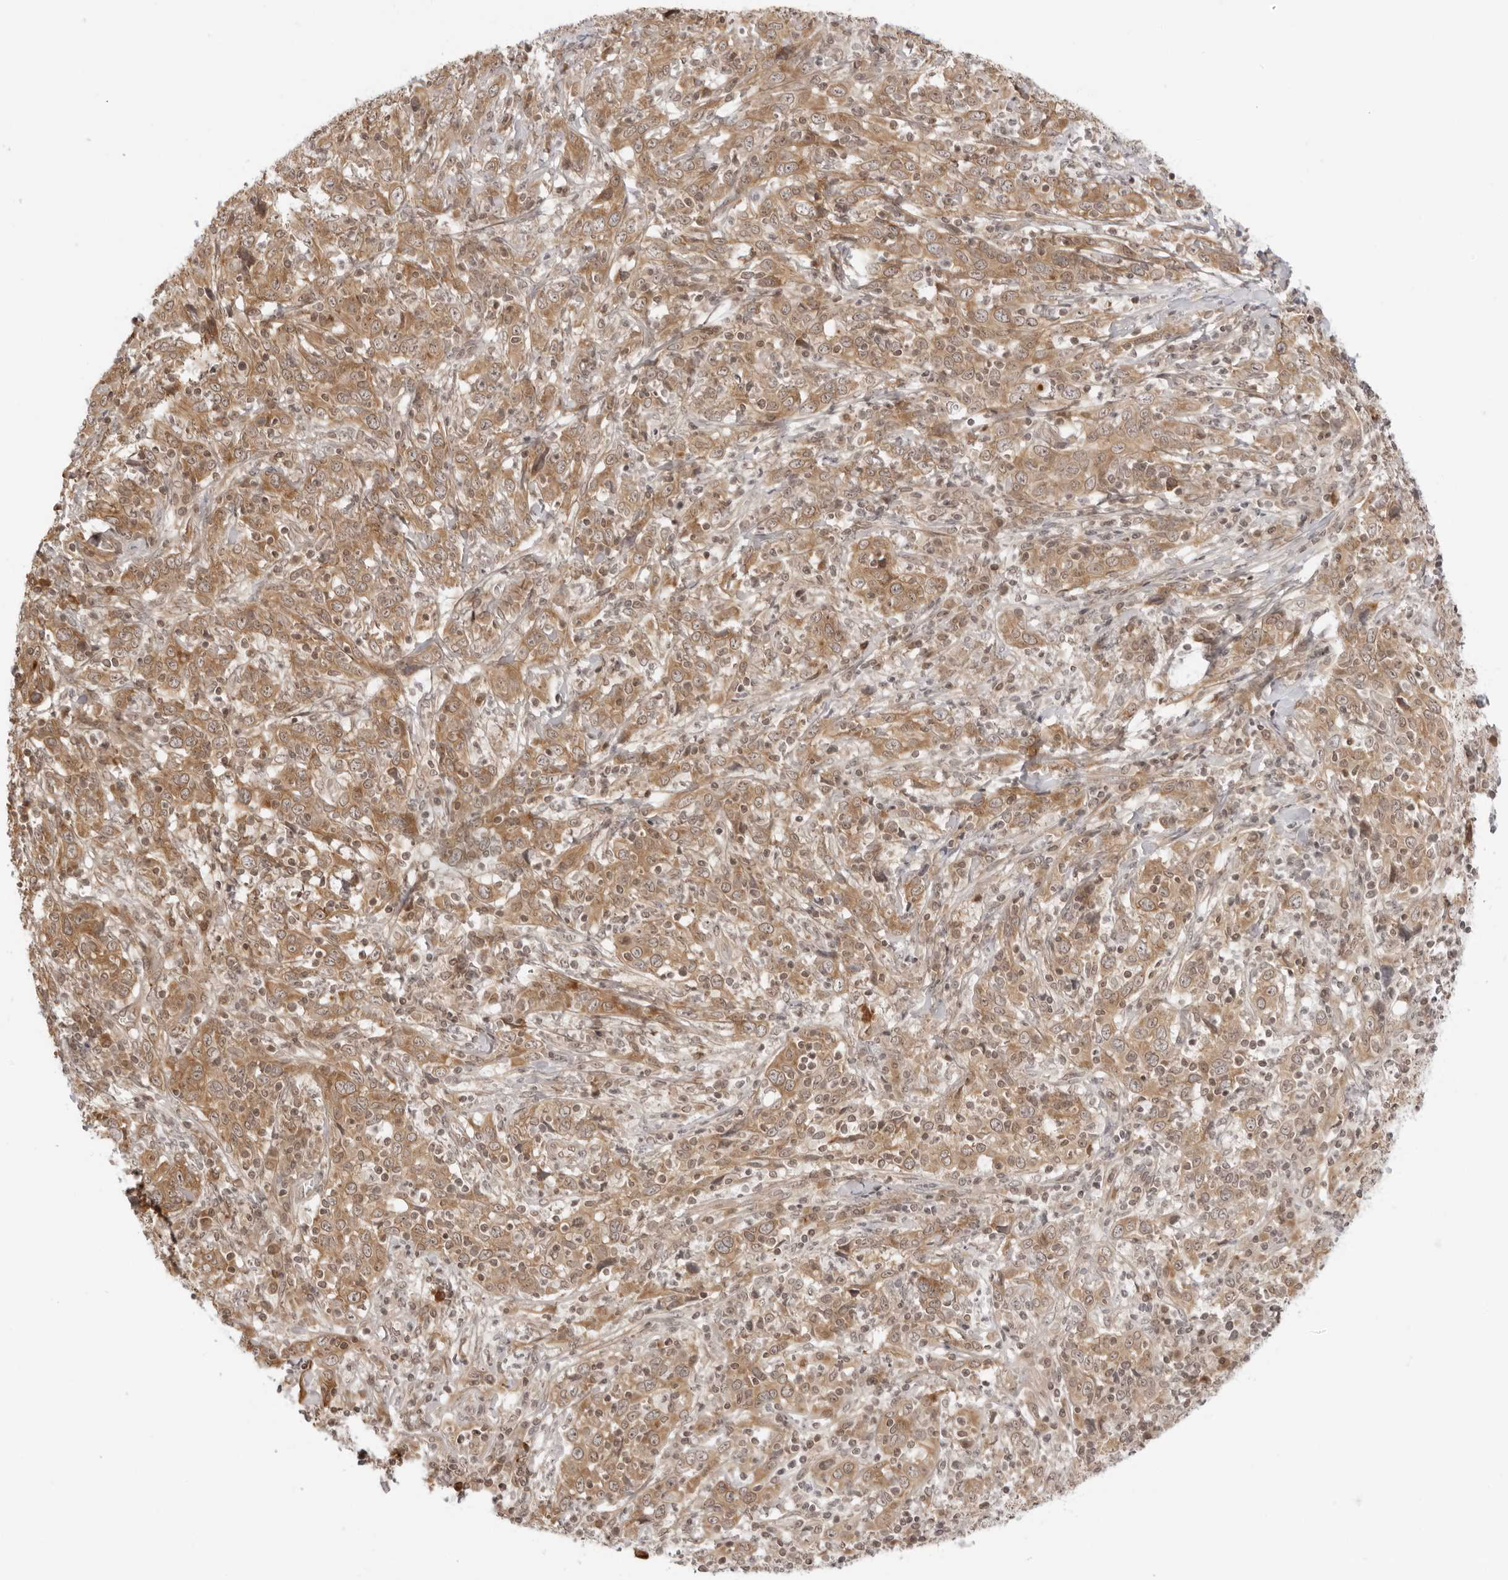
{"staining": {"intensity": "moderate", "quantity": ">75%", "location": "cytoplasmic/membranous"}, "tissue": "cervical cancer", "cell_type": "Tumor cells", "image_type": "cancer", "snomed": [{"axis": "morphology", "description": "Squamous cell carcinoma, NOS"}, {"axis": "topography", "description": "Cervix"}], "caption": "An image showing moderate cytoplasmic/membranous staining in about >75% of tumor cells in cervical cancer (squamous cell carcinoma), as visualized by brown immunohistochemical staining.", "gene": "PRRC2C", "patient": {"sex": "female", "age": 46}}